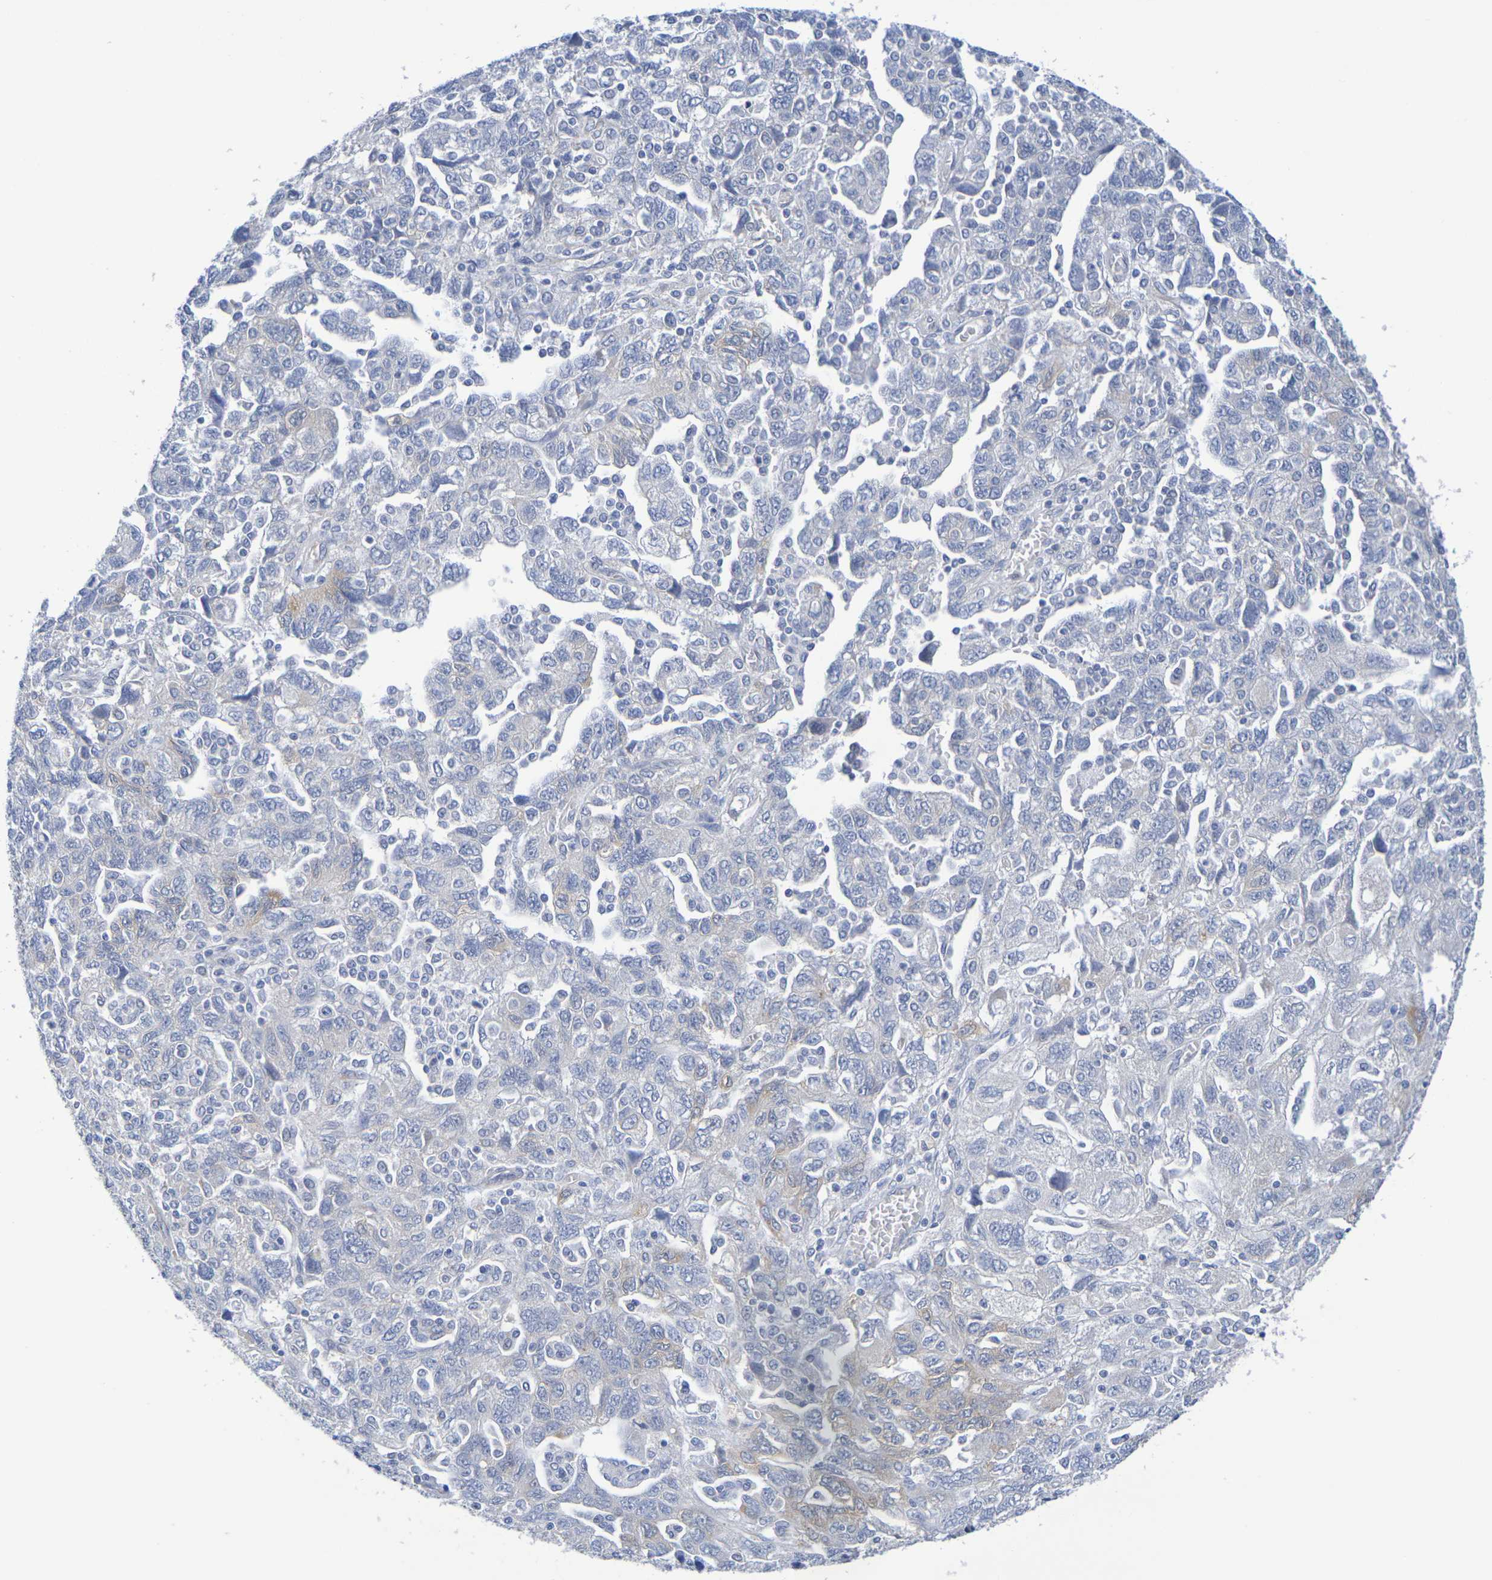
{"staining": {"intensity": "negative", "quantity": "none", "location": "none"}, "tissue": "ovarian cancer", "cell_type": "Tumor cells", "image_type": "cancer", "snomed": [{"axis": "morphology", "description": "Carcinoma, NOS"}, {"axis": "morphology", "description": "Cystadenocarcinoma, serous, NOS"}, {"axis": "topography", "description": "Ovary"}], "caption": "High power microscopy micrograph of an immunohistochemistry micrograph of ovarian serous cystadenocarcinoma, revealing no significant positivity in tumor cells.", "gene": "TMCC3", "patient": {"sex": "female", "age": 69}}